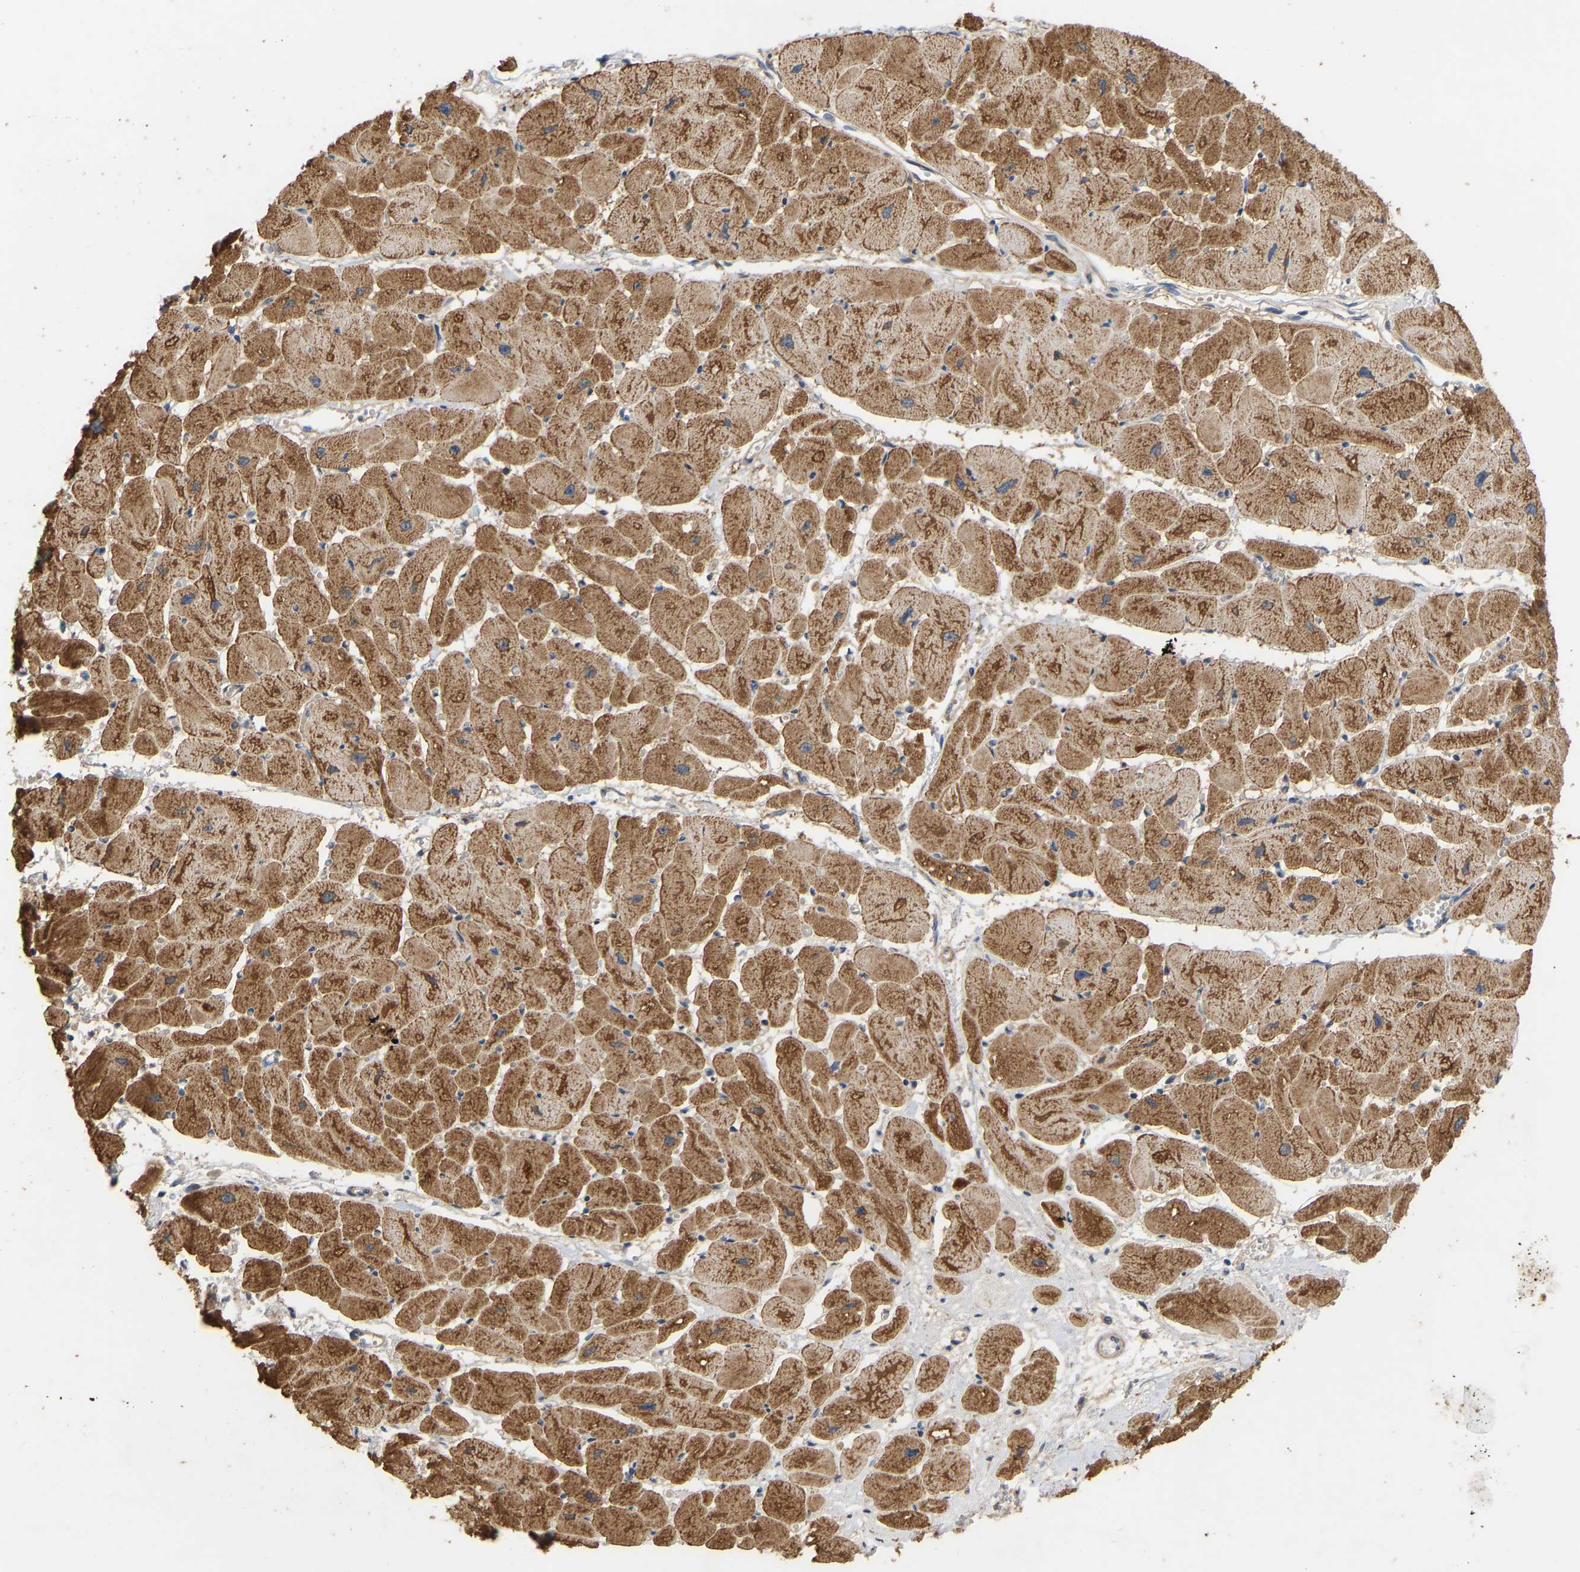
{"staining": {"intensity": "strong", "quantity": ">75%", "location": "cytoplasmic/membranous"}, "tissue": "heart muscle", "cell_type": "Cardiomyocytes", "image_type": "normal", "snomed": [{"axis": "morphology", "description": "Normal tissue, NOS"}, {"axis": "topography", "description": "Heart"}], "caption": "This micrograph exhibits normal heart muscle stained with IHC to label a protein in brown. The cytoplasmic/membranous of cardiomyocytes show strong positivity for the protein. Nuclei are counter-stained blue.", "gene": "HACD2", "patient": {"sex": "female", "age": 54}}